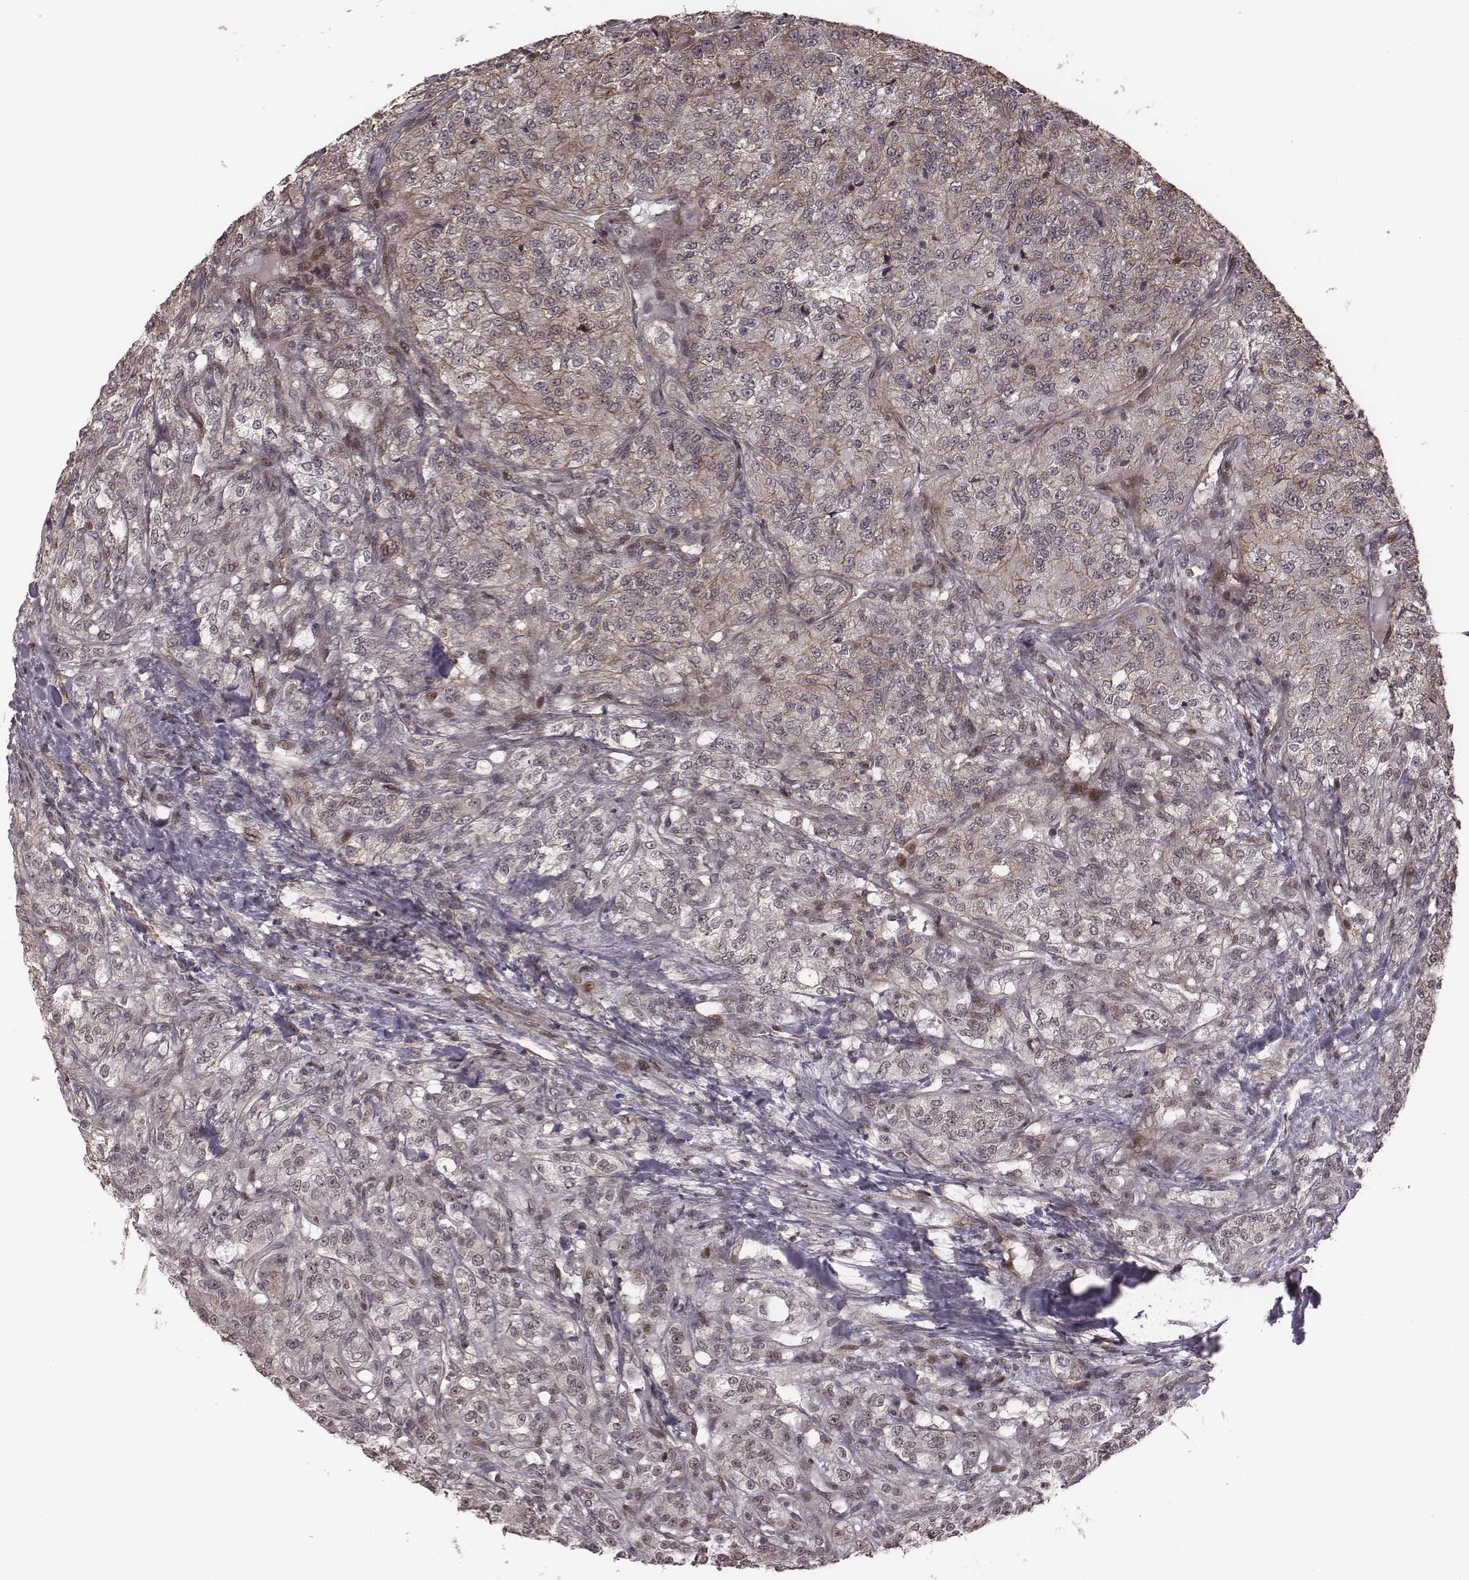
{"staining": {"intensity": "weak", "quantity": "25%-75%", "location": "cytoplasmic/membranous"}, "tissue": "renal cancer", "cell_type": "Tumor cells", "image_type": "cancer", "snomed": [{"axis": "morphology", "description": "Adenocarcinoma, NOS"}, {"axis": "topography", "description": "Kidney"}], "caption": "A brown stain labels weak cytoplasmic/membranous positivity of a protein in human renal adenocarcinoma tumor cells.", "gene": "RPL3", "patient": {"sex": "female", "age": 63}}